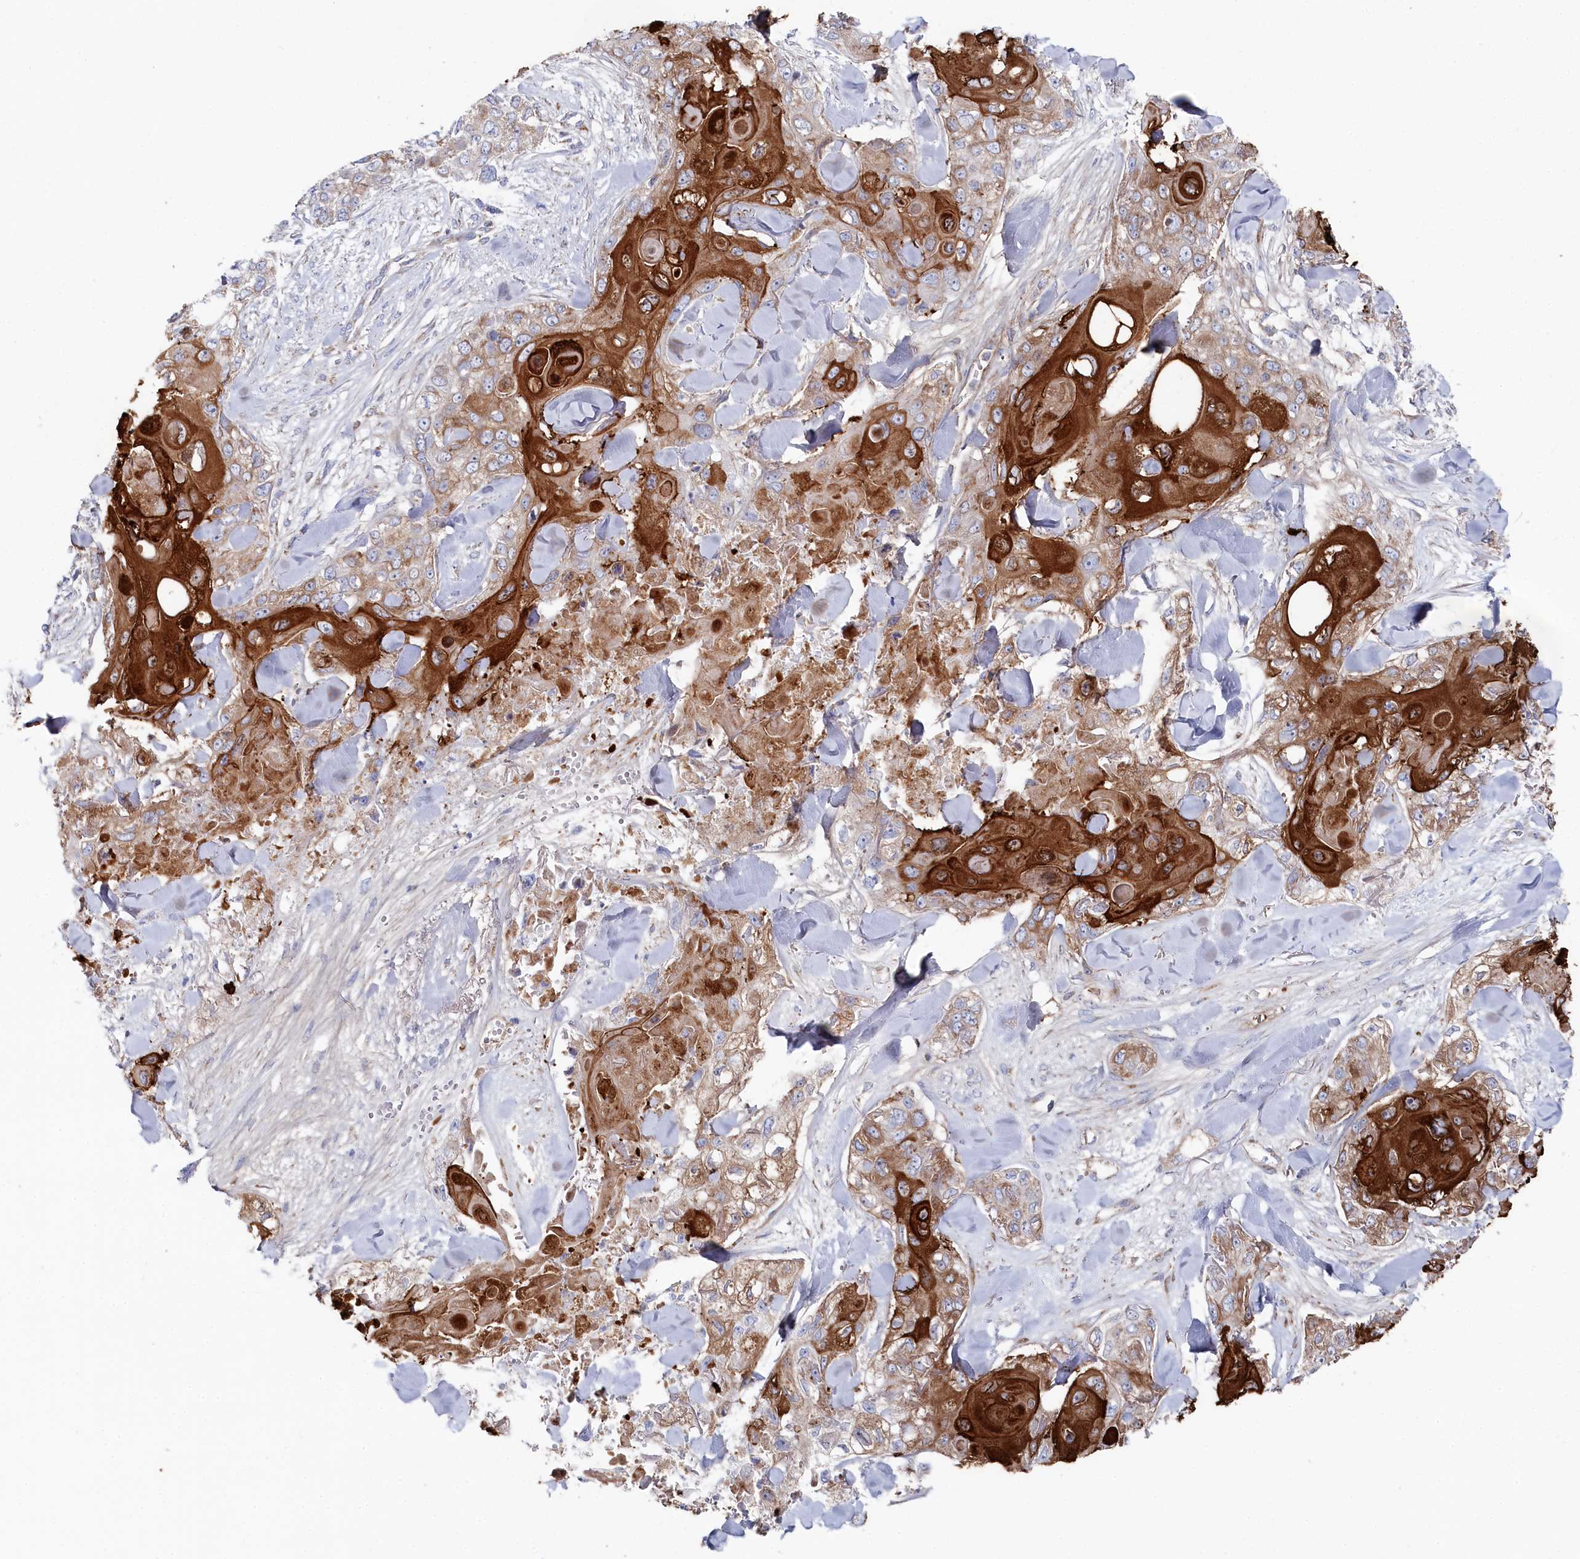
{"staining": {"intensity": "strong", "quantity": ">75%", "location": "cytoplasmic/membranous"}, "tissue": "skin cancer", "cell_type": "Tumor cells", "image_type": "cancer", "snomed": [{"axis": "morphology", "description": "Normal tissue, NOS"}, {"axis": "morphology", "description": "Squamous cell carcinoma, NOS"}, {"axis": "topography", "description": "Skin"}], "caption": "High-magnification brightfield microscopy of squamous cell carcinoma (skin) stained with DAB (brown) and counterstained with hematoxylin (blue). tumor cells exhibit strong cytoplasmic/membranous expression is seen in approximately>75% of cells. The staining was performed using DAB (3,3'-diaminobenzidine) to visualize the protein expression in brown, while the nuclei were stained in blue with hematoxylin (Magnification: 20x).", "gene": "GLS2", "patient": {"sex": "male", "age": 72}}